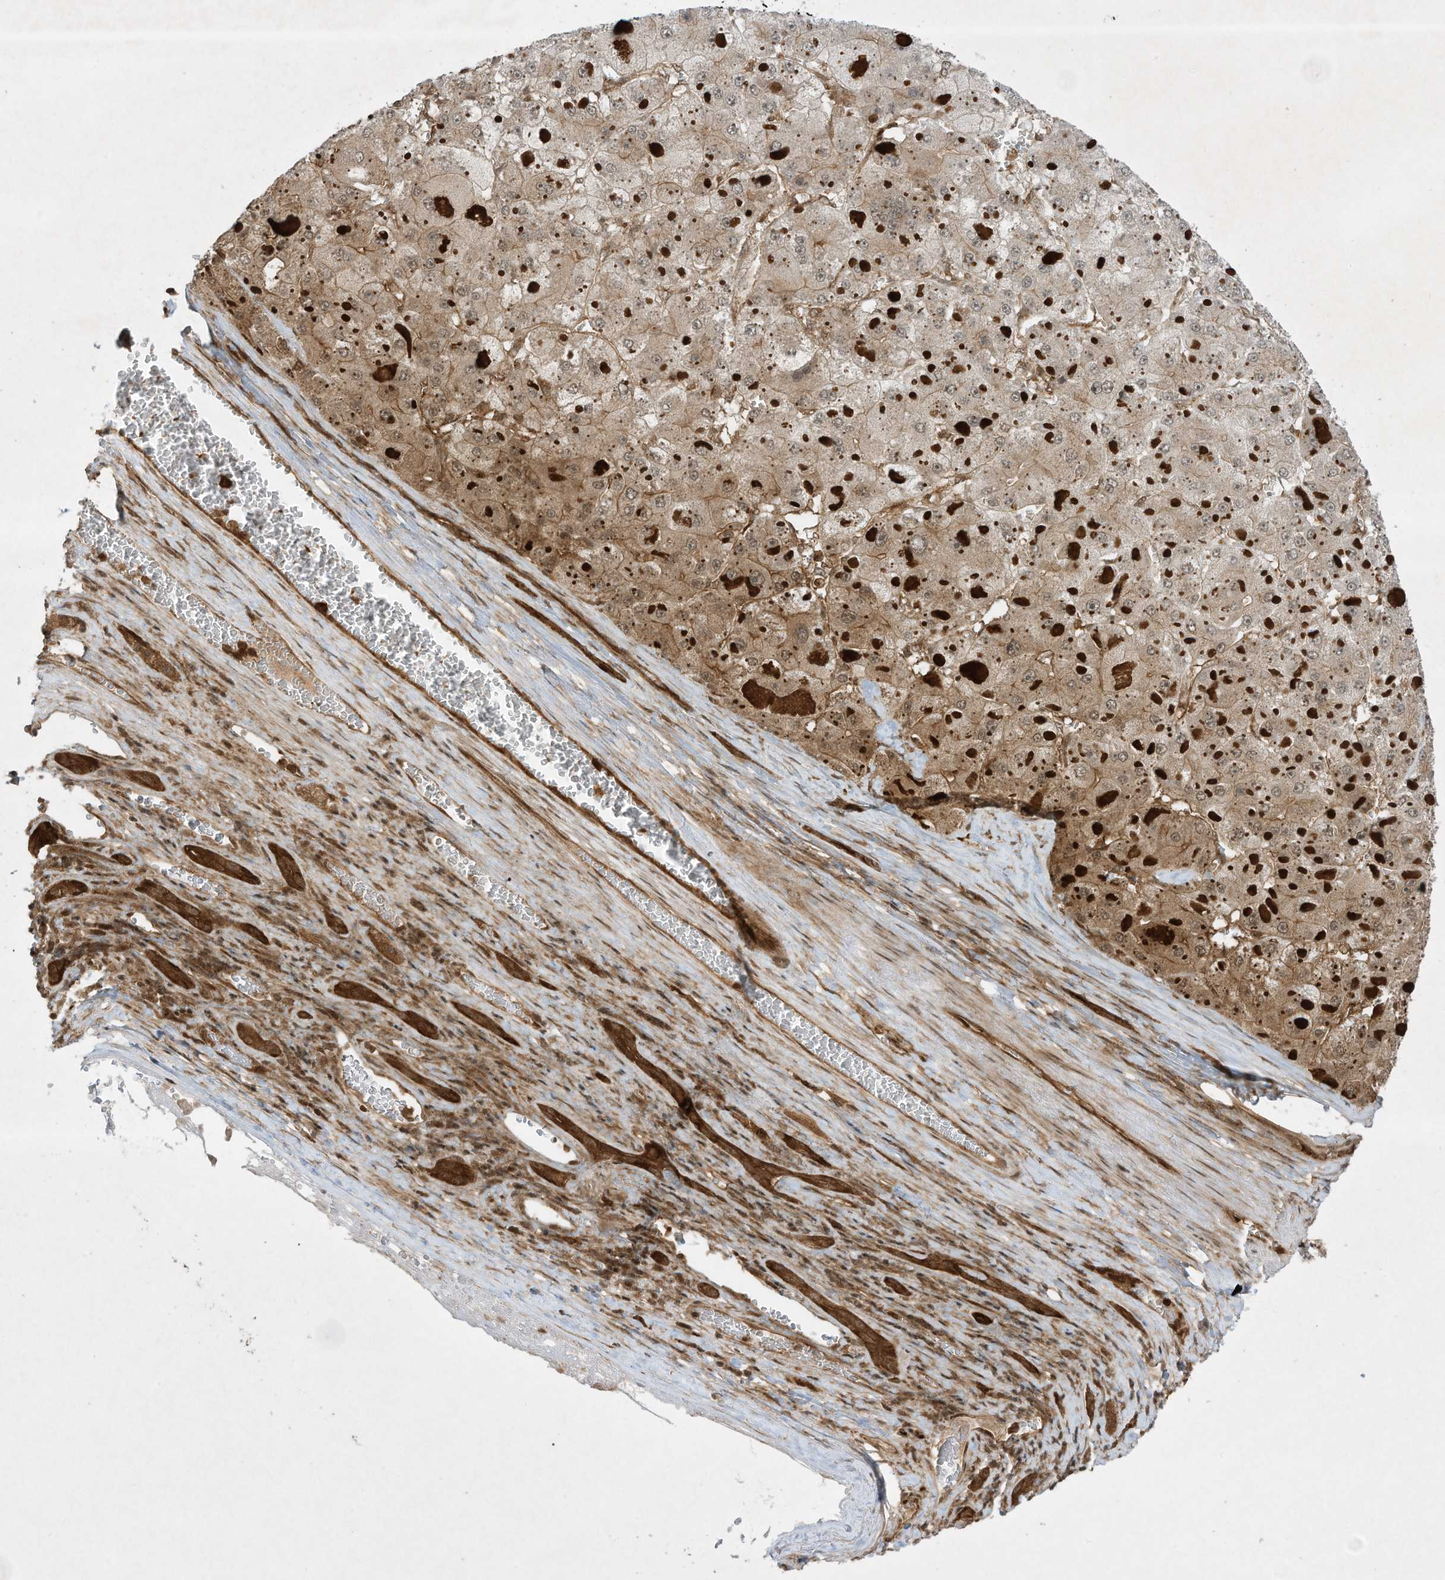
{"staining": {"intensity": "weak", "quantity": "25%-75%", "location": "cytoplasmic/membranous"}, "tissue": "liver cancer", "cell_type": "Tumor cells", "image_type": "cancer", "snomed": [{"axis": "morphology", "description": "Carcinoma, Hepatocellular, NOS"}, {"axis": "topography", "description": "Liver"}], "caption": "Weak cytoplasmic/membranous staining for a protein is identified in approximately 25%-75% of tumor cells of liver cancer (hepatocellular carcinoma) using immunohistochemistry.", "gene": "CERT1", "patient": {"sex": "female", "age": 73}}